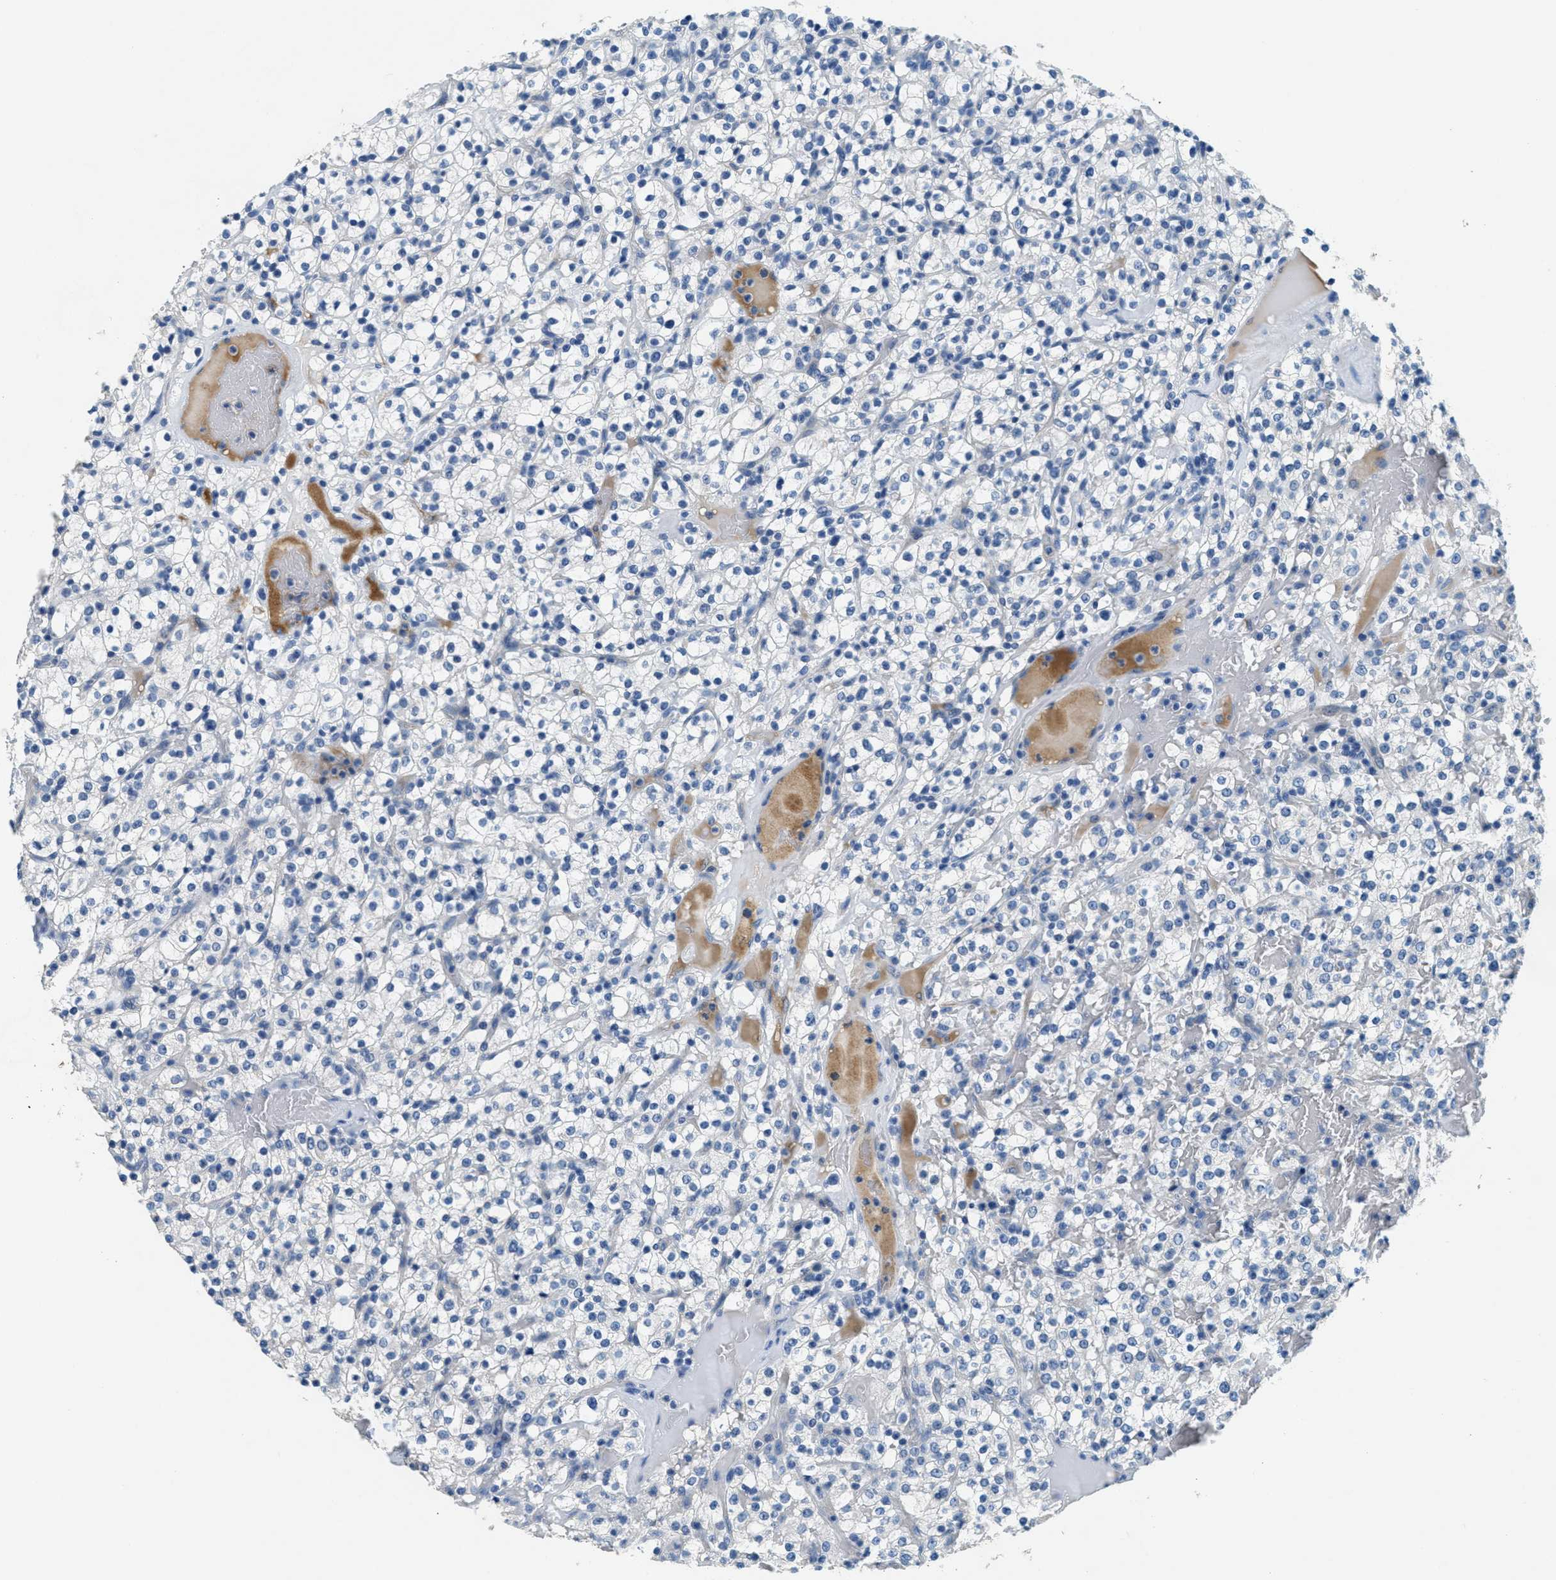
{"staining": {"intensity": "negative", "quantity": "none", "location": "none"}, "tissue": "renal cancer", "cell_type": "Tumor cells", "image_type": "cancer", "snomed": [{"axis": "morphology", "description": "Normal tissue, NOS"}, {"axis": "morphology", "description": "Adenocarcinoma, NOS"}, {"axis": "topography", "description": "Kidney"}], "caption": "Micrograph shows no significant protein staining in tumor cells of renal cancer.", "gene": "A2M", "patient": {"sex": "female", "age": 72}}